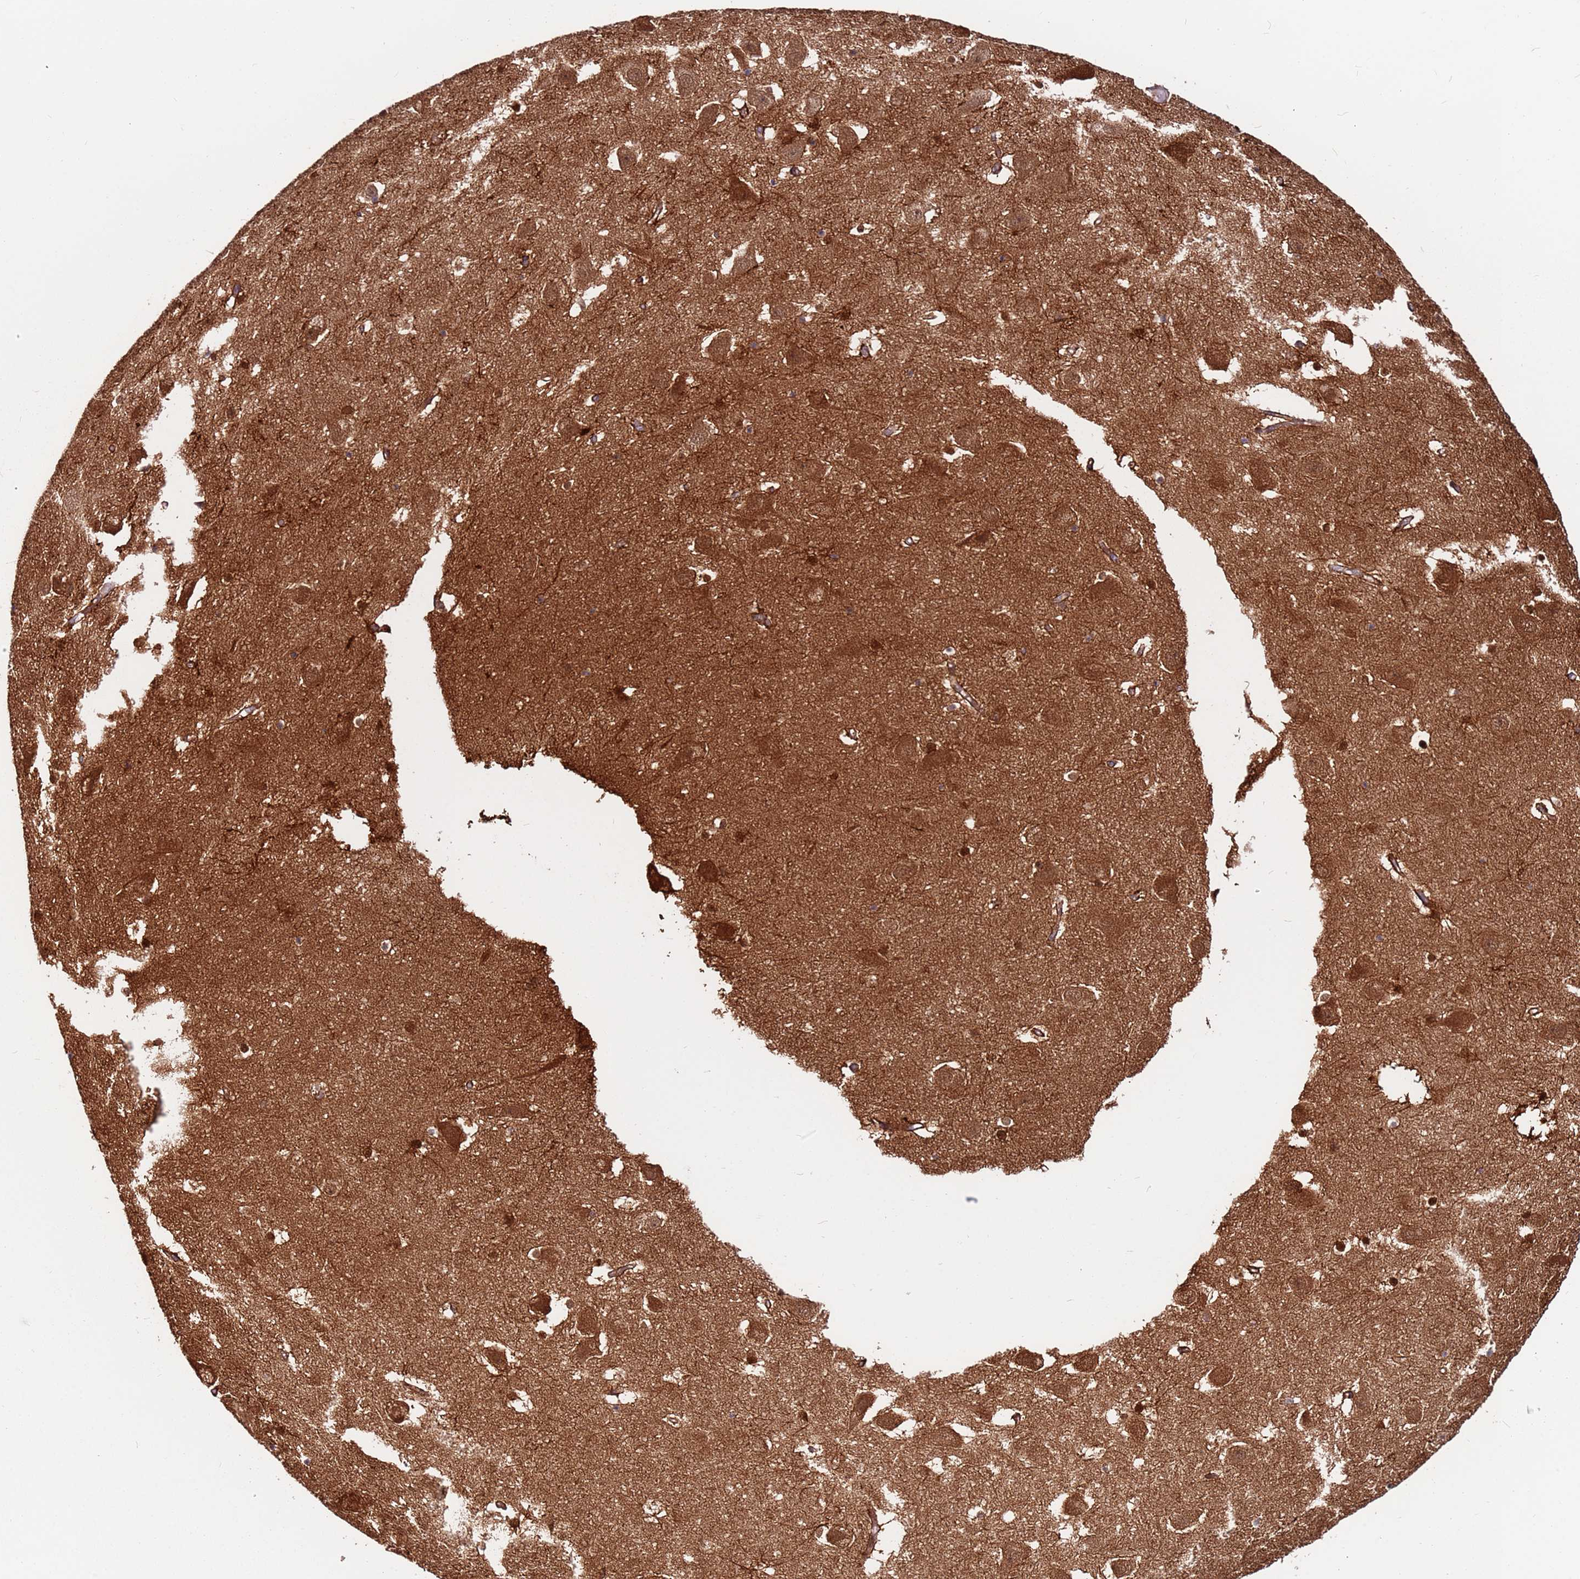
{"staining": {"intensity": "strong", "quantity": "25%-75%", "location": "cytoplasmic/membranous"}, "tissue": "hippocampus", "cell_type": "Glial cells", "image_type": "normal", "snomed": [{"axis": "morphology", "description": "Normal tissue, NOS"}, {"axis": "topography", "description": "Hippocampus"}], "caption": "About 25%-75% of glial cells in unremarkable hippocampus display strong cytoplasmic/membranous protein positivity as visualized by brown immunohistochemical staining.", "gene": "MTG2", "patient": {"sex": "female", "age": 52}}